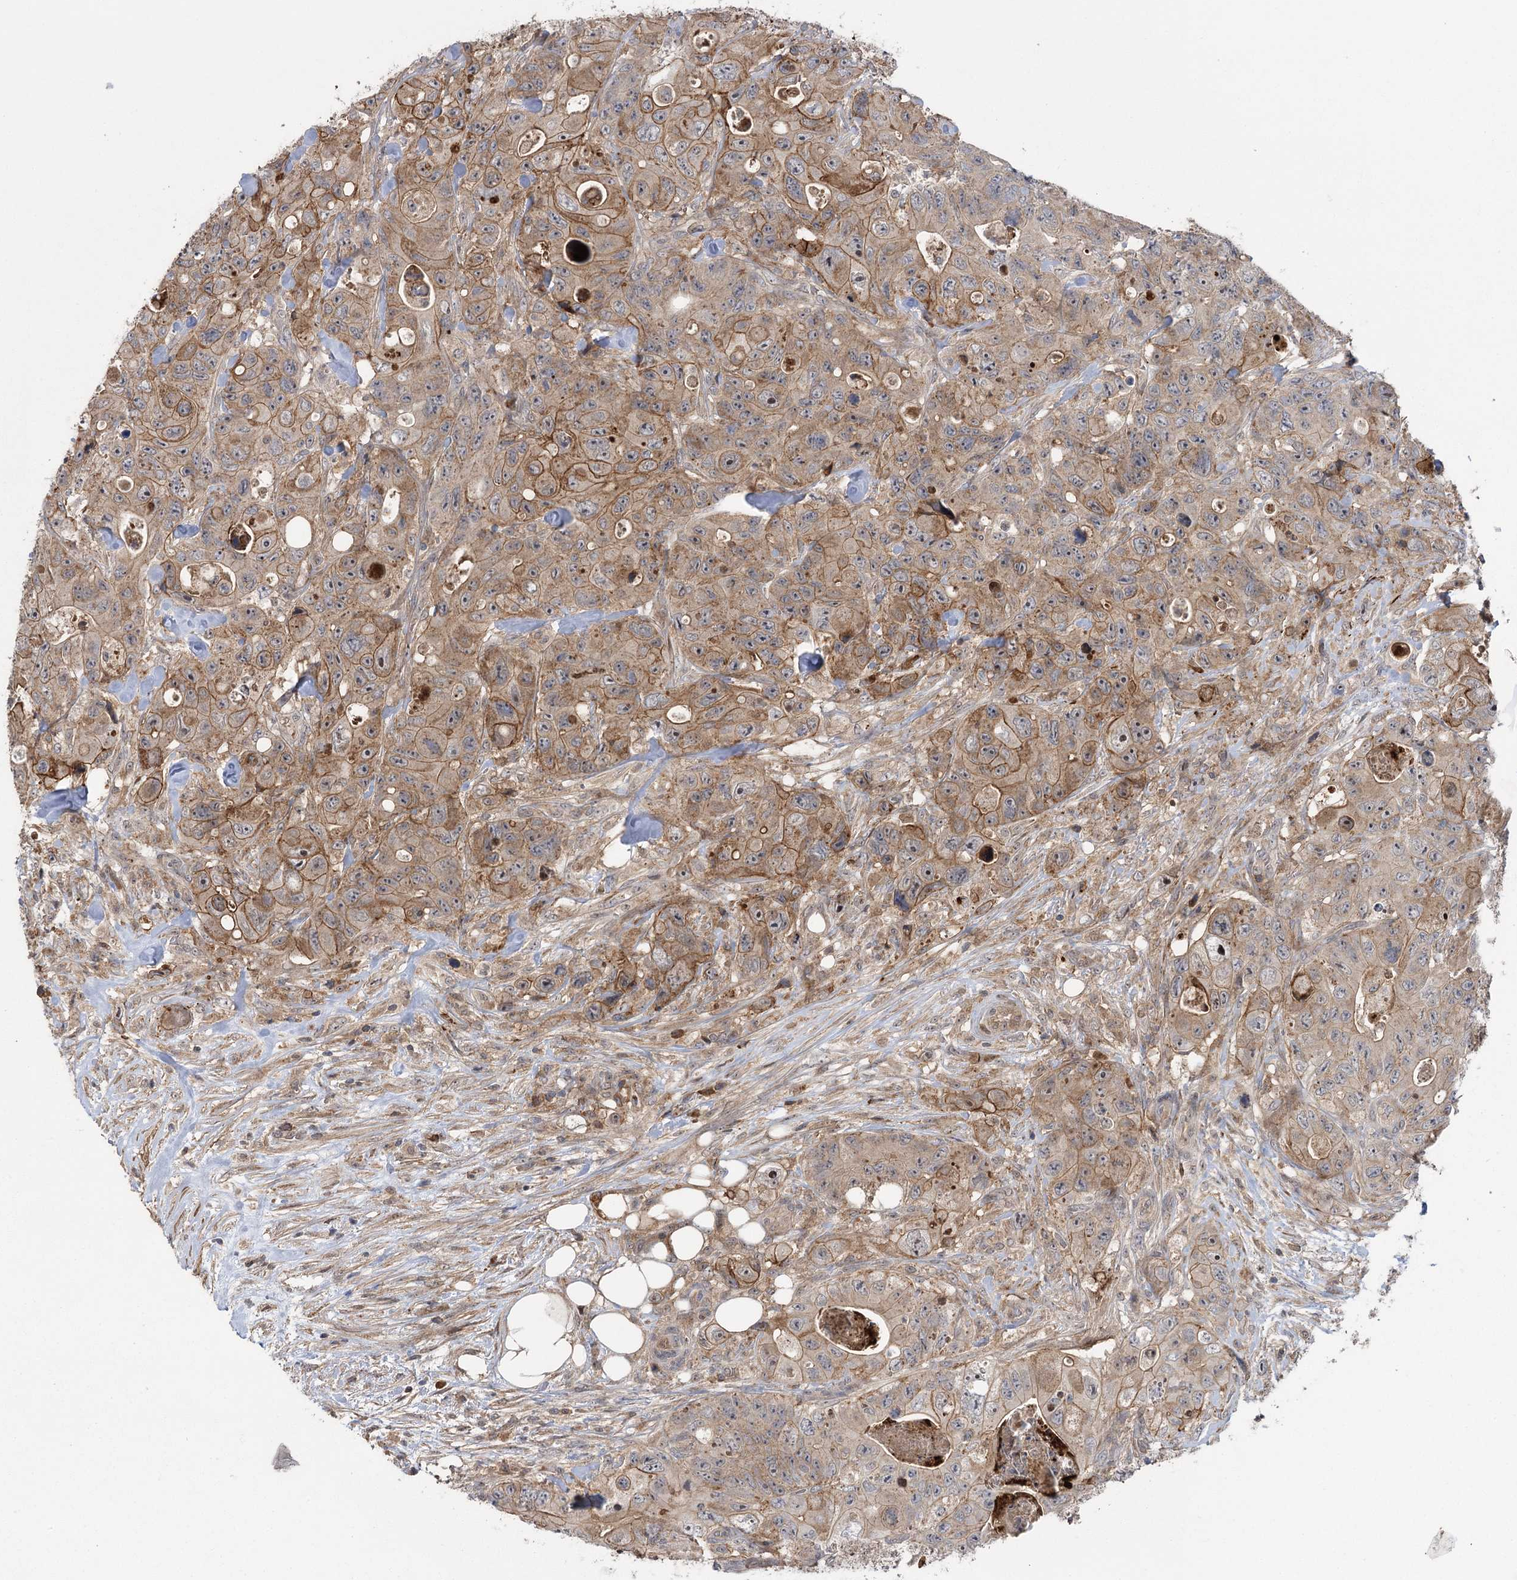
{"staining": {"intensity": "moderate", "quantity": ">75%", "location": "cytoplasmic/membranous"}, "tissue": "colorectal cancer", "cell_type": "Tumor cells", "image_type": "cancer", "snomed": [{"axis": "morphology", "description": "Adenocarcinoma, NOS"}, {"axis": "topography", "description": "Colon"}], "caption": "The micrograph reveals staining of colorectal adenocarcinoma, revealing moderate cytoplasmic/membranous protein positivity (brown color) within tumor cells. (DAB = brown stain, brightfield microscopy at high magnification).", "gene": "KCNN2", "patient": {"sex": "female", "age": 46}}